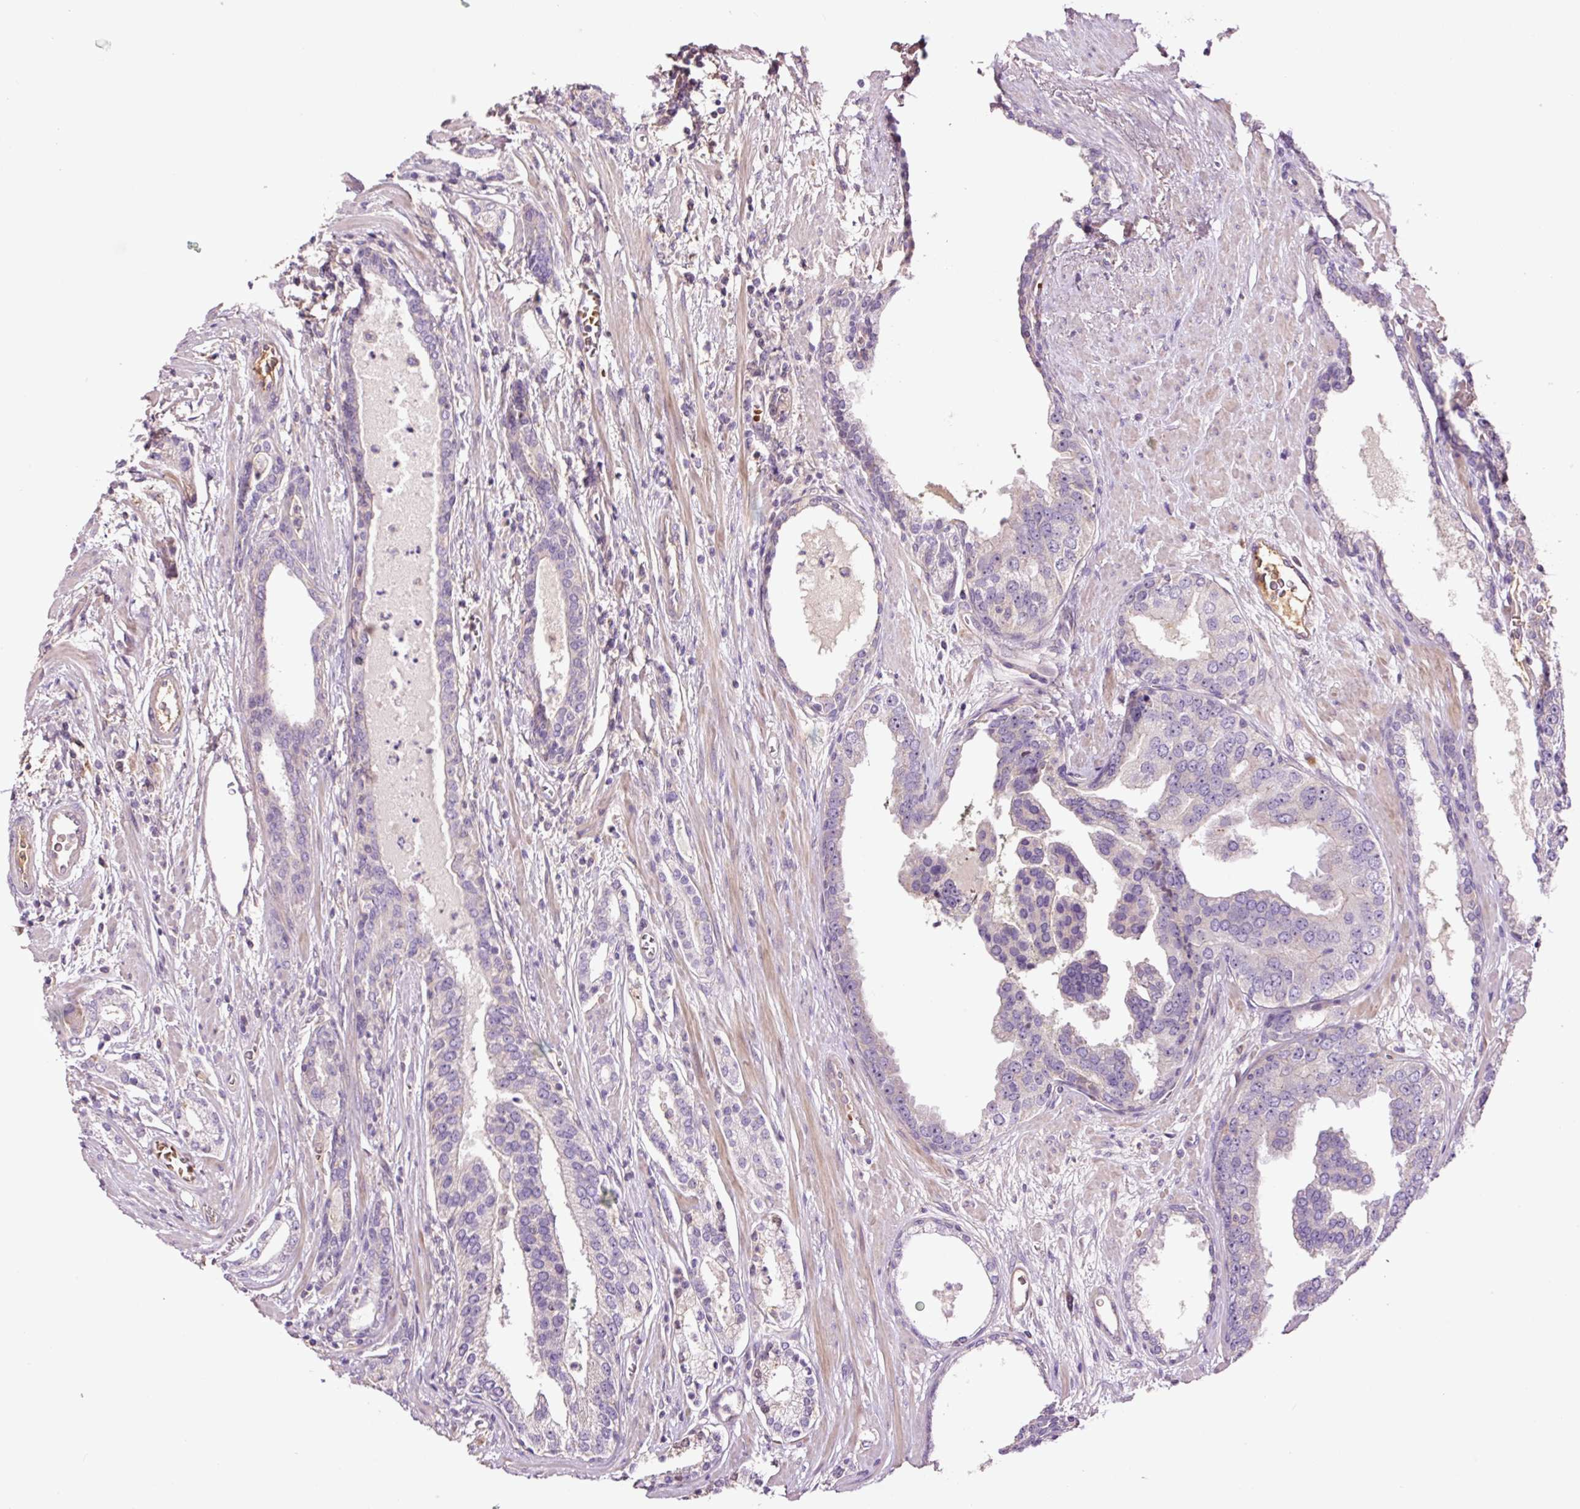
{"staining": {"intensity": "negative", "quantity": "none", "location": "none"}, "tissue": "prostate cancer", "cell_type": "Tumor cells", "image_type": "cancer", "snomed": [{"axis": "morphology", "description": "Adenocarcinoma, High grade"}, {"axis": "topography", "description": "Prostate"}], "caption": "IHC image of neoplastic tissue: human prostate cancer (adenocarcinoma (high-grade)) stained with DAB demonstrates no significant protein positivity in tumor cells.", "gene": "TMEM235", "patient": {"sex": "male", "age": 71}}